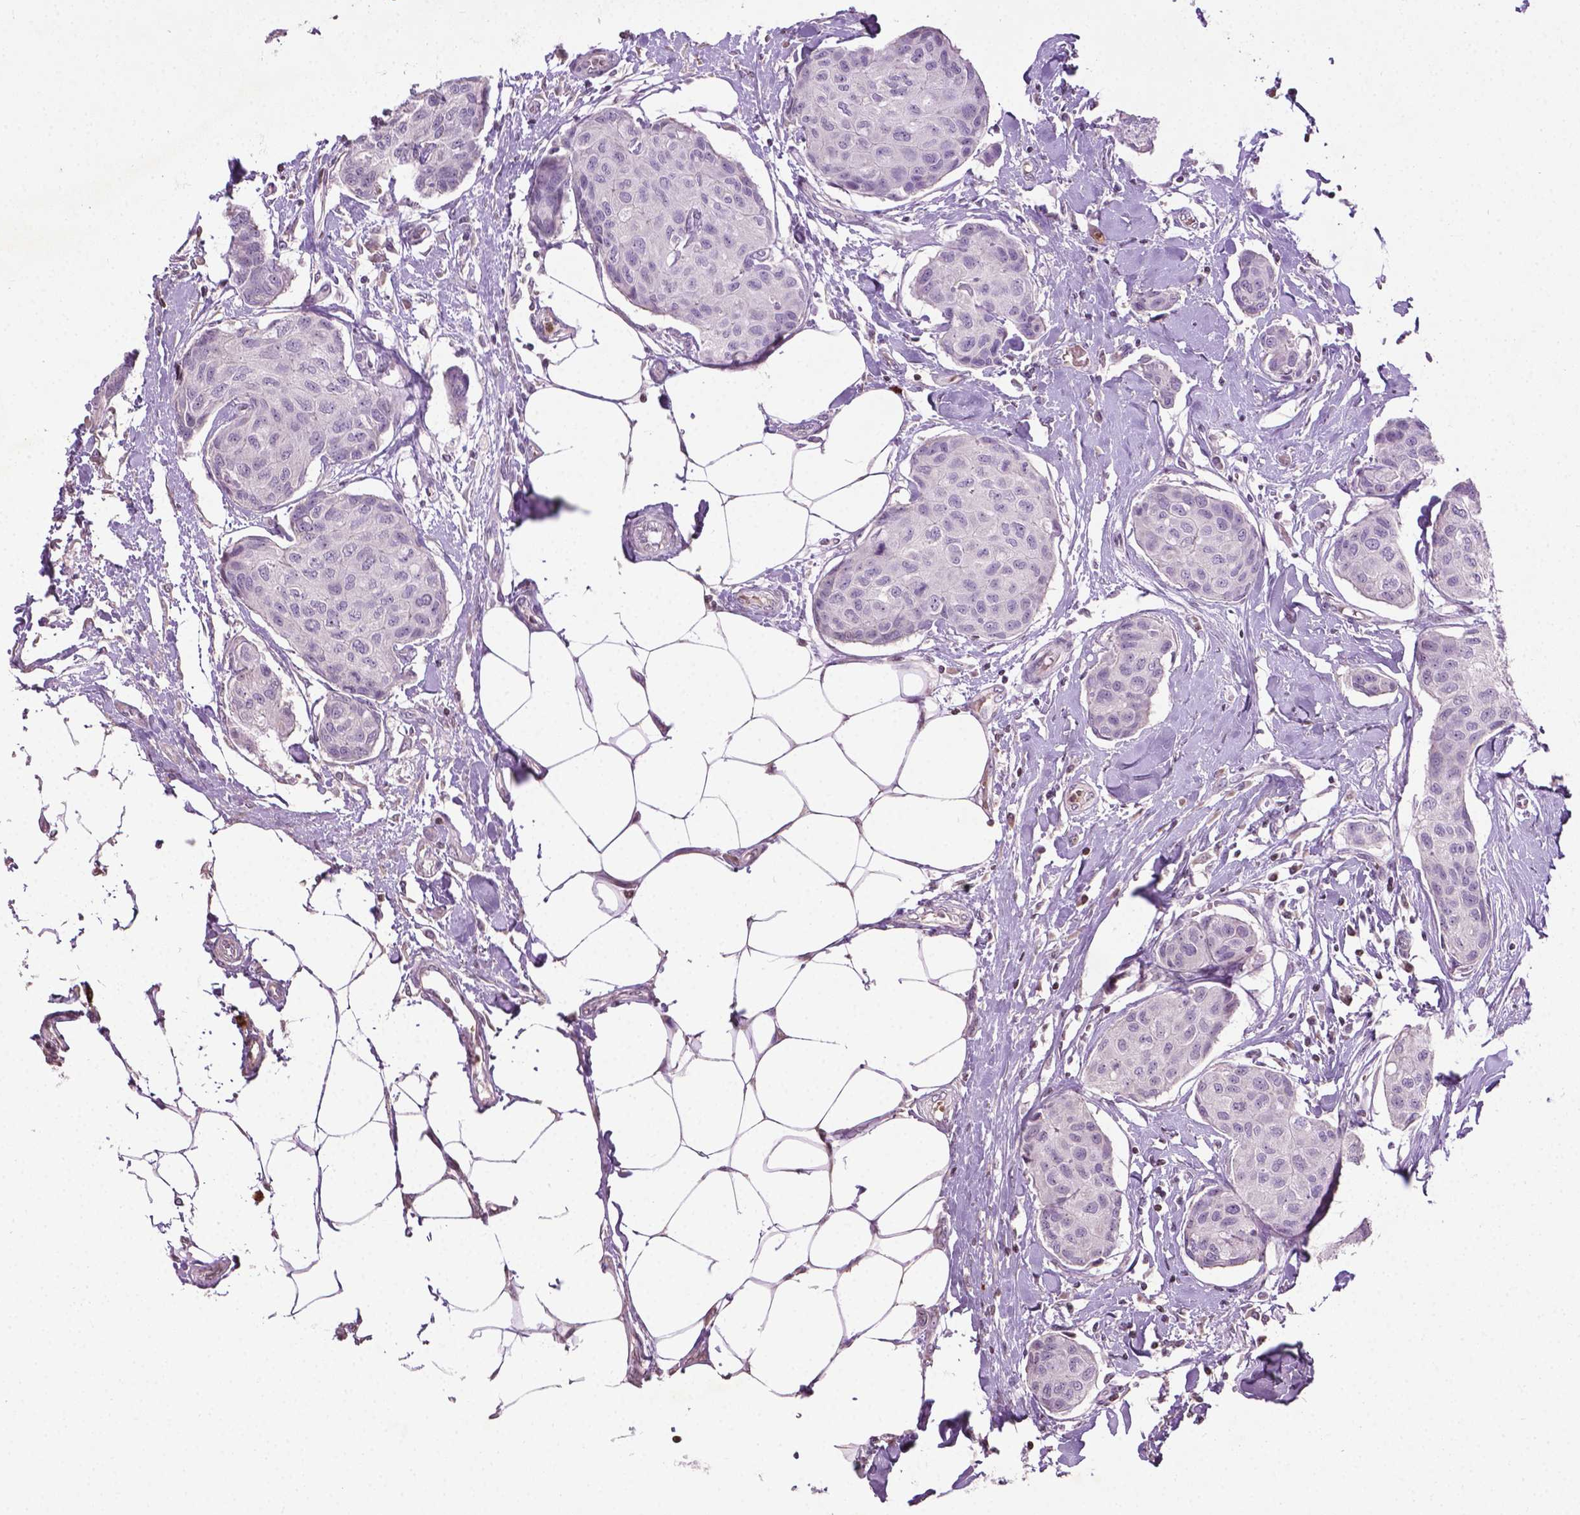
{"staining": {"intensity": "negative", "quantity": "none", "location": "none"}, "tissue": "breast cancer", "cell_type": "Tumor cells", "image_type": "cancer", "snomed": [{"axis": "morphology", "description": "Duct carcinoma"}, {"axis": "topography", "description": "Breast"}], "caption": "An image of human breast cancer (invasive ductal carcinoma) is negative for staining in tumor cells. (DAB IHC with hematoxylin counter stain).", "gene": "NTNG2", "patient": {"sex": "female", "age": 80}}